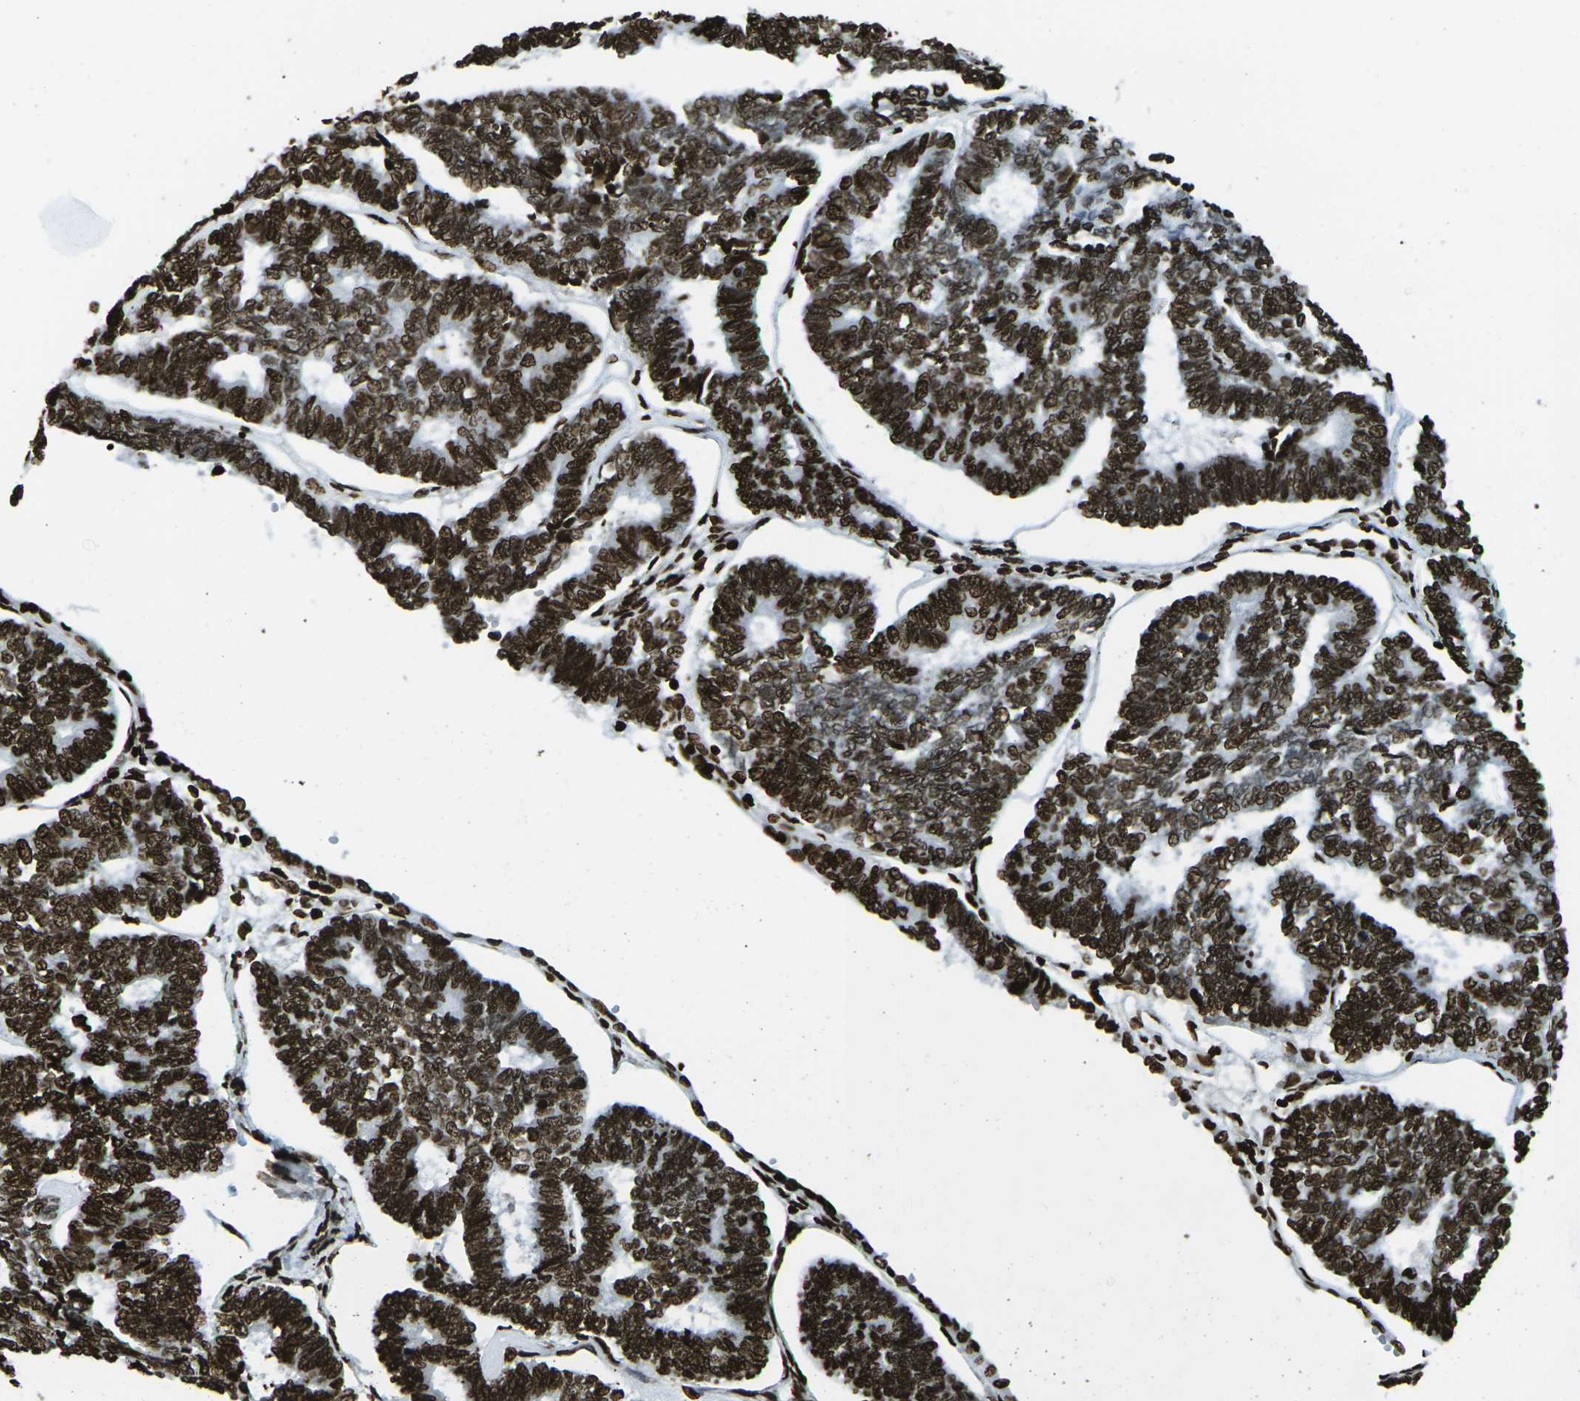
{"staining": {"intensity": "strong", "quantity": ">75%", "location": "nuclear"}, "tissue": "endometrial cancer", "cell_type": "Tumor cells", "image_type": "cancer", "snomed": [{"axis": "morphology", "description": "Adenocarcinoma, NOS"}, {"axis": "topography", "description": "Endometrium"}], "caption": "A high amount of strong nuclear positivity is present in about >75% of tumor cells in endometrial cancer (adenocarcinoma) tissue.", "gene": "H1-2", "patient": {"sex": "female", "age": 70}}